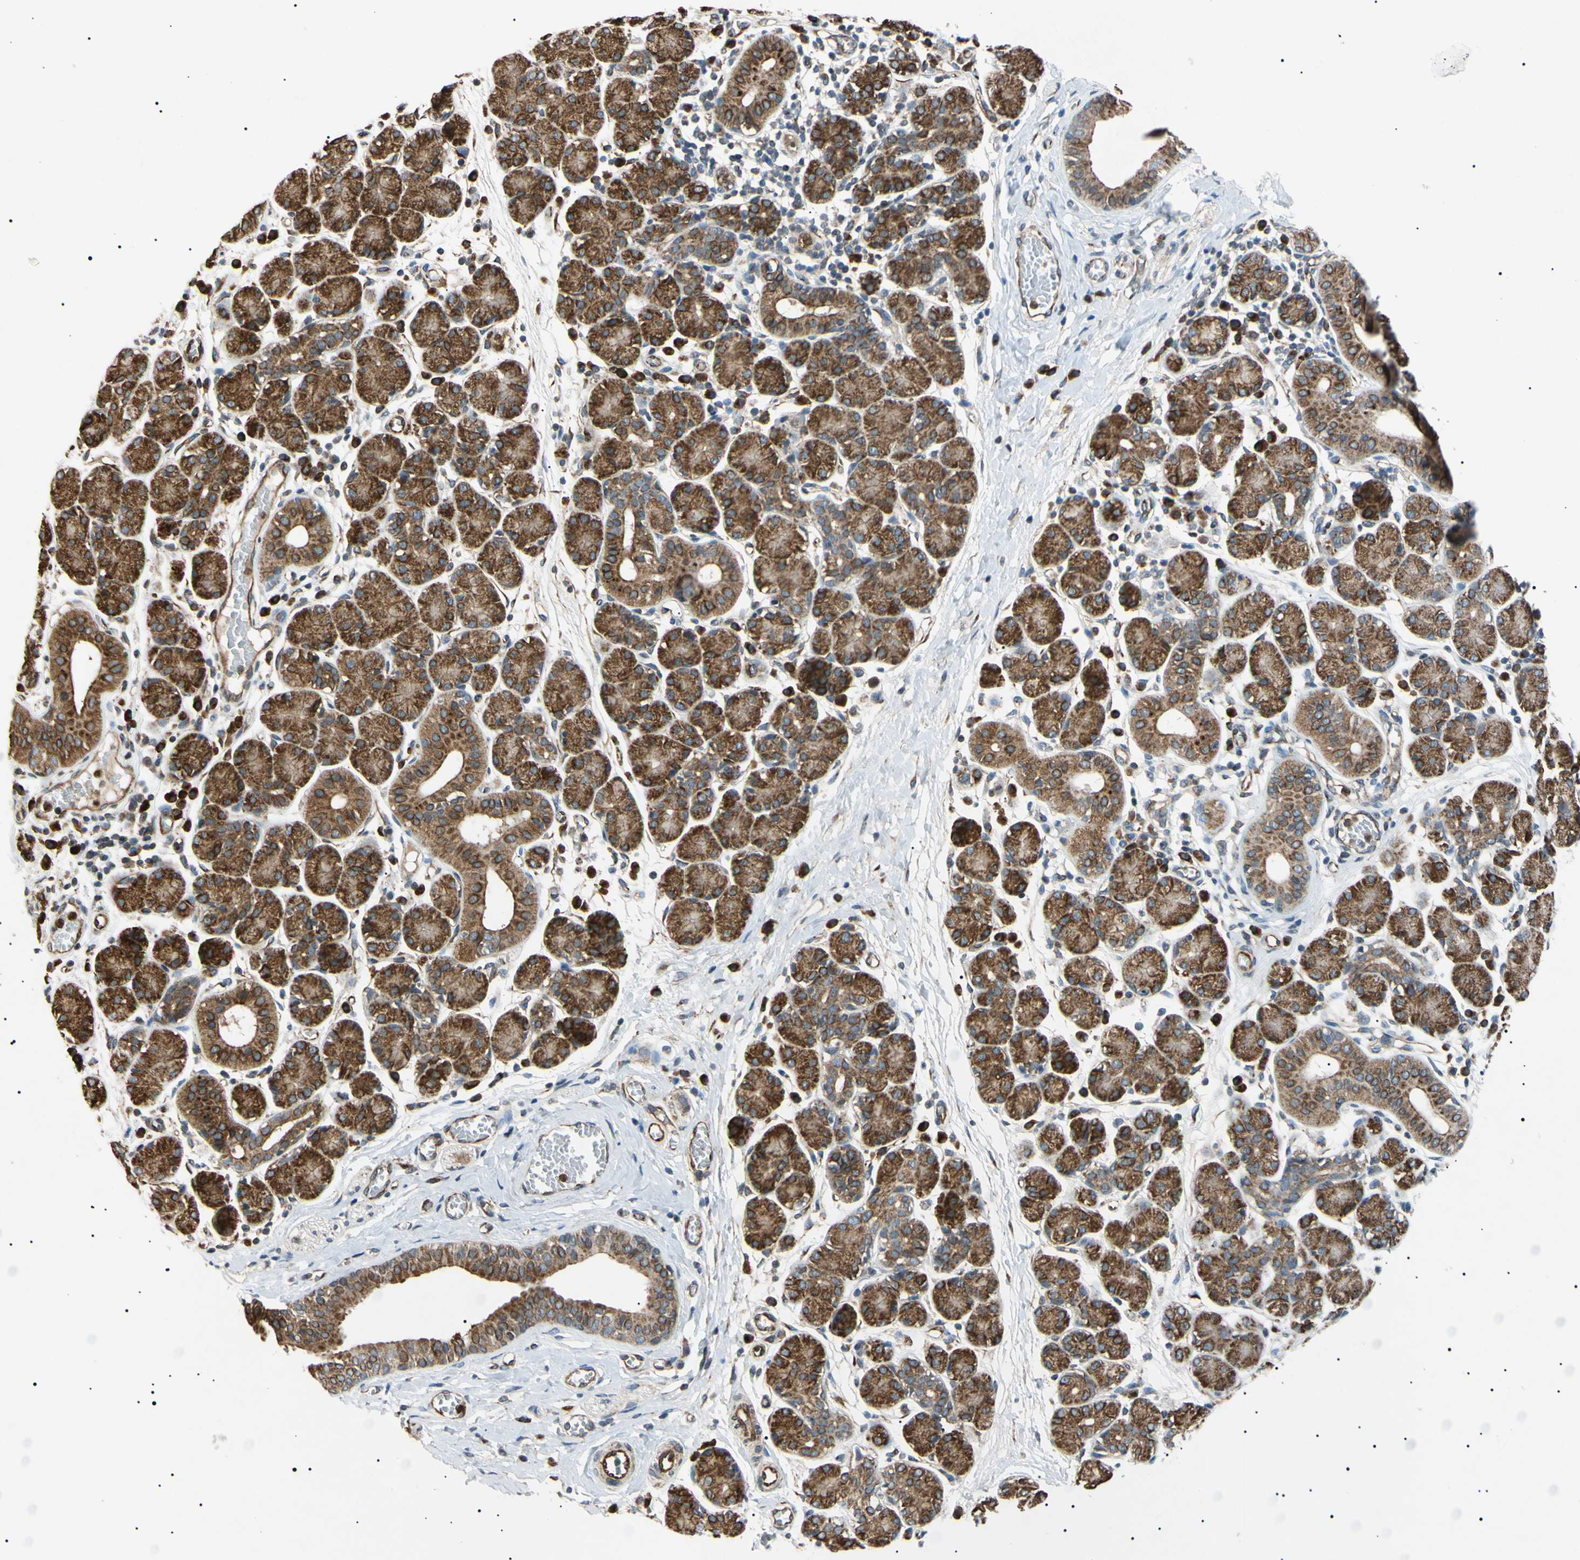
{"staining": {"intensity": "moderate", "quantity": ">75%", "location": "cytoplasmic/membranous"}, "tissue": "salivary gland", "cell_type": "Glandular cells", "image_type": "normal", "snomed": [{"axis": "morphology", "description": "Normal tissue, NOS"}, {"axis": "morphology", "description": "Inflammation, NOS"}, {"axis": "topography", "description": "Lymph node"}, {"axis": "topography", "description": "Salivary gland"}], "caption": "Immunohistochemical staining of normal human salivary gland shows medium levels of moderate cytoplasmic/membranous expression in about >75% of glandular cells.", "gene": "TUBB4A", "patient": {"sex": "male", "age": 3}}